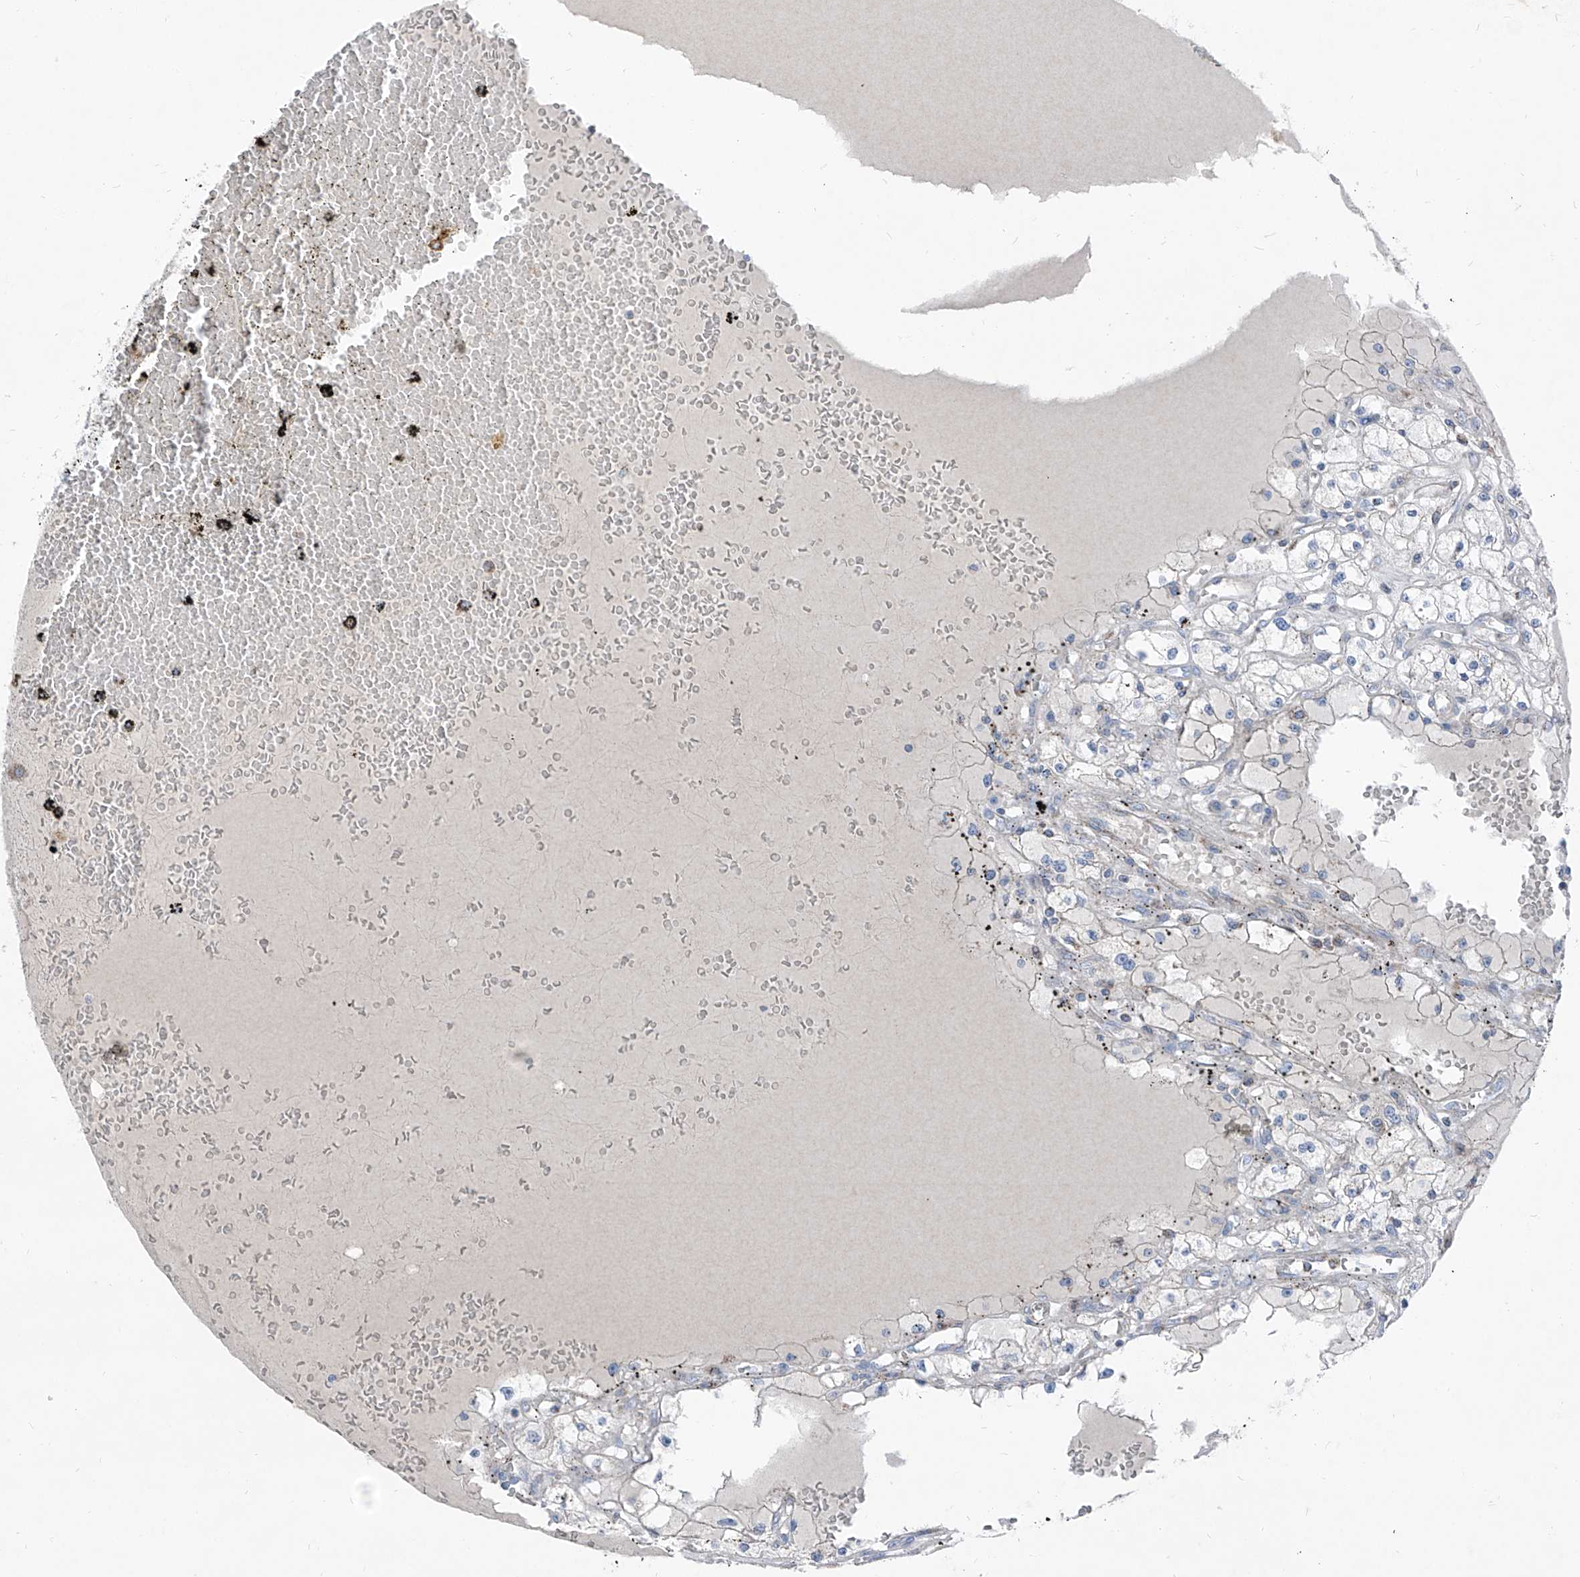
{"staining": {"intensity": "negative", "quantity": "none", "location": "none"}, "tissue": "renal cancer", "cell_type": "Tumor cells", "image_type": "cancer", "snomed": [{"axis": "morphology", "description": "Adenocarcinoma, NOS"}, {"axis": "topography", "description": "Kidney"}], "caption": "The image demonstrates no staining of tumor cells in renal adenocarcinoma.", "gene": "AGPS", "patient": {"sex": "male", "age": 56}}